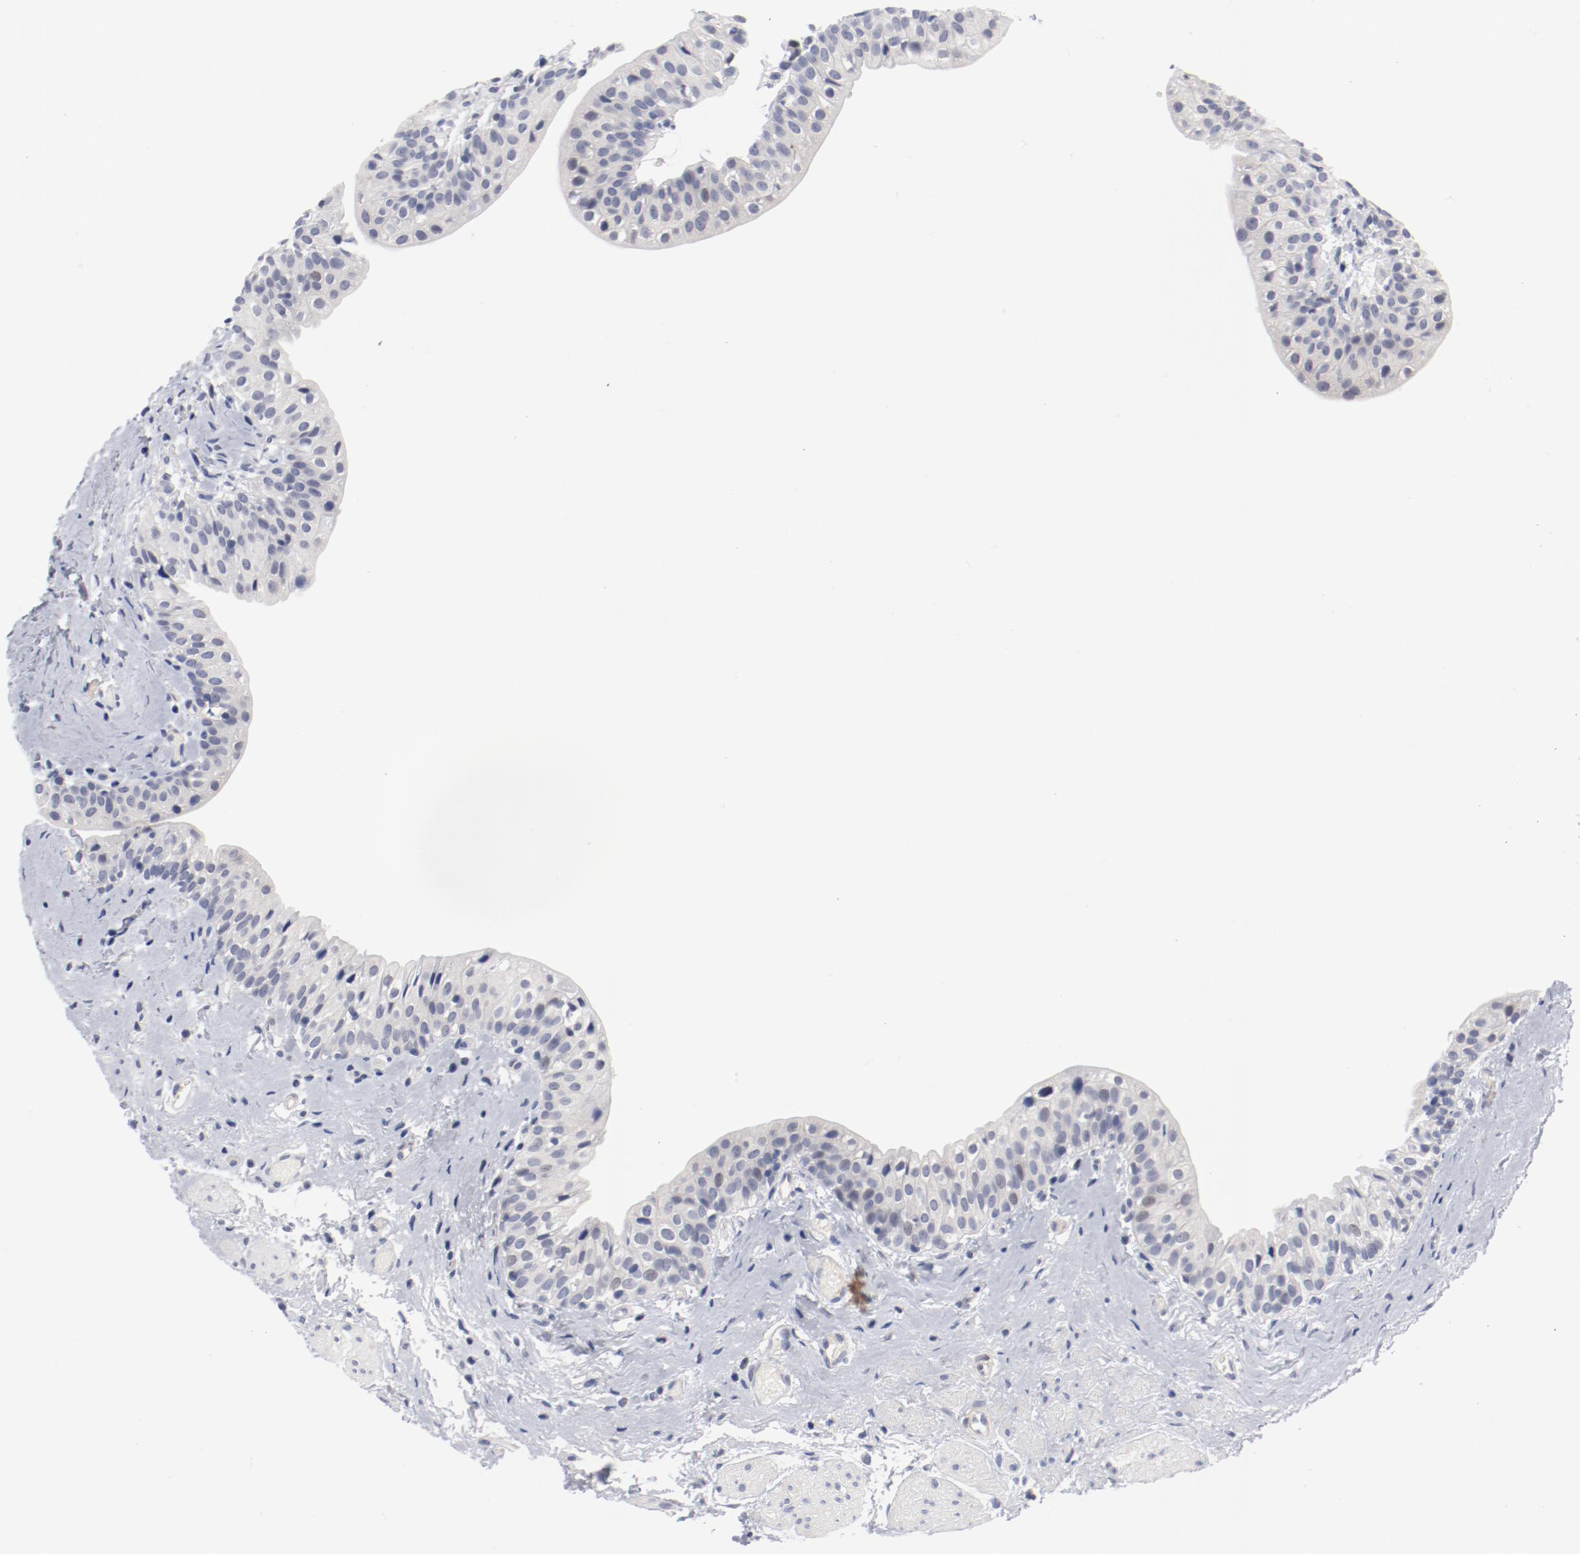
{"staining": {"intensity": "negative", "quantity": "none", "location": "none"}, "tissue": "urinary bladder", "cell_type": "Urothelial cells", "image_type": "normal", "snomed": [{"axis": "morphology", "description": "Normal tissue, NOS"}, {"axis": "topography", "description": "Urinary bladder"}], "caption": "IHC image of normal human urinary bladder stained for a protein (brown), which demonstrates no positivity in urothelial cells. (DAB immunohistochemistry with hematoxylin counter stain).", "gene": "KCNK13", "patient": {"sex": "male", "age": 59}}